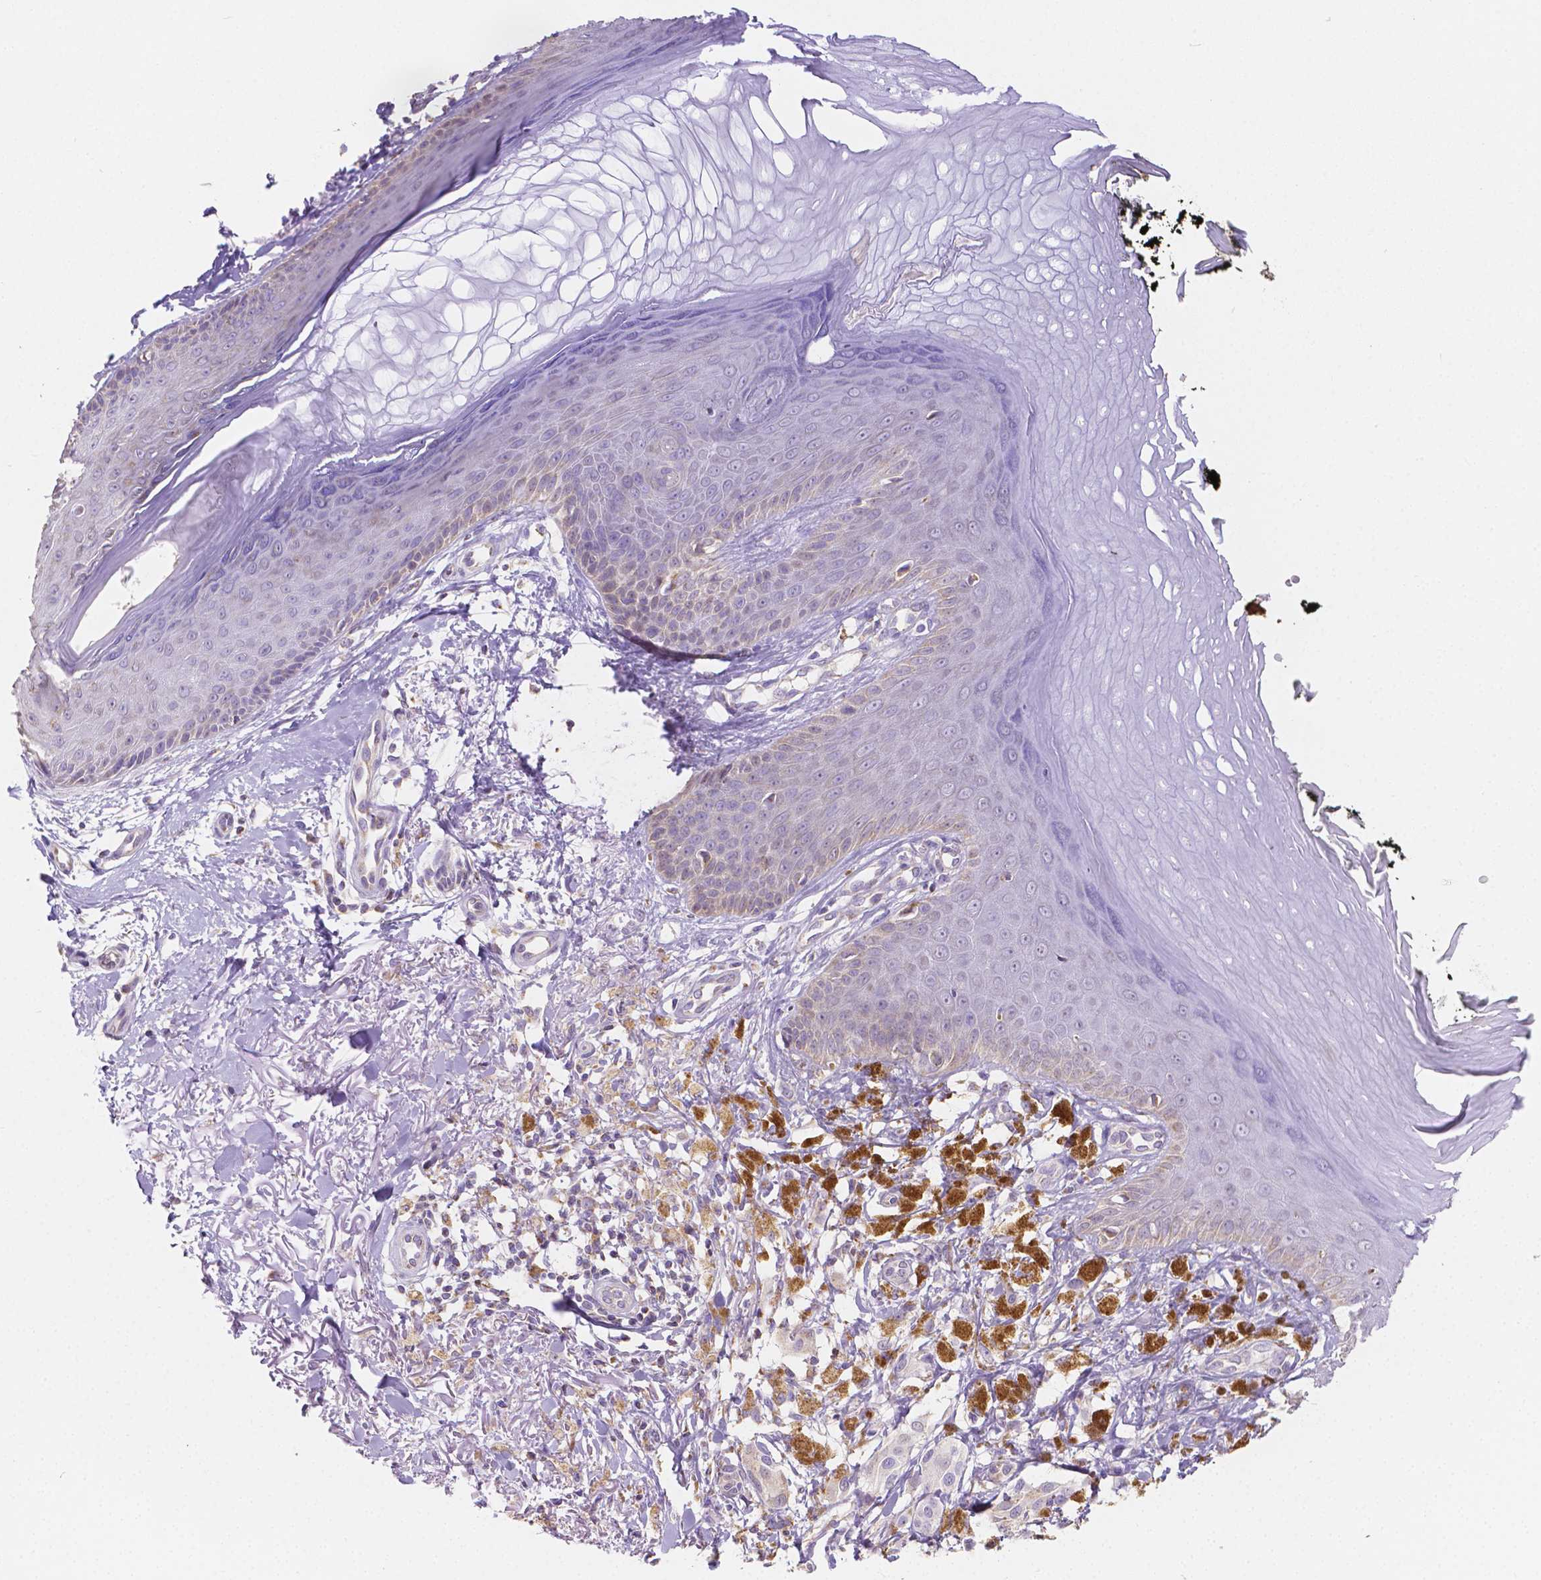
{"staining": {"intensity": "negative", "quantity": "none", "location": "none"}, "tissue": "melanoma", "cell_type": "Tumor cells", "image_type": "cancer", "snomed": [{"axis": "morphology", "description": "Malignant melanoma, NOS"}, {"axis": "topography", "description": "Skin"}], "caption": "Tumor cells are negative for protein expression in human malignant melanoma.", "gene": "TMEM130", "patient": {"sex": "female", "age": 80}}